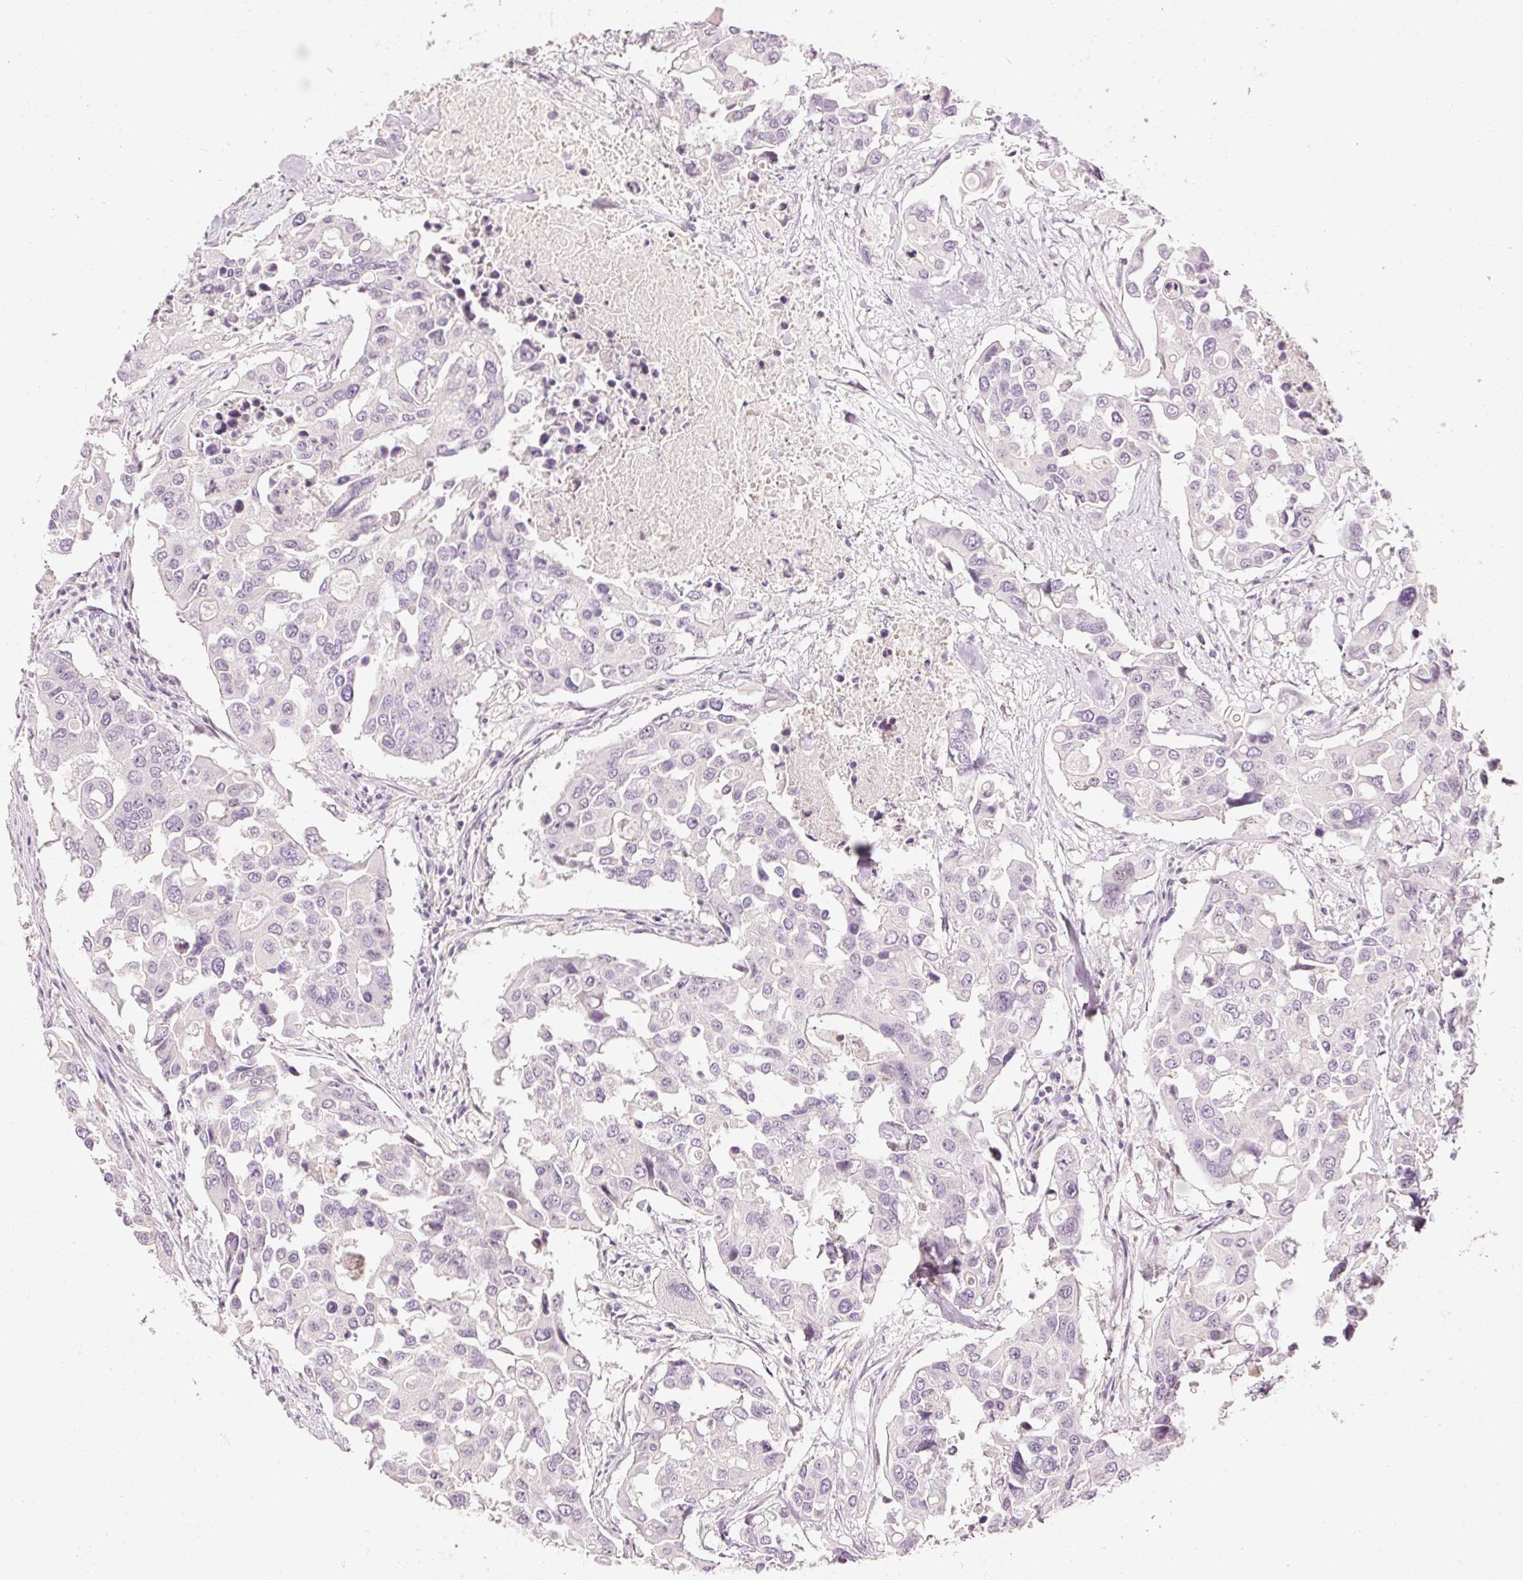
{"staining": {"intensity": "negative", "quantity": "none", "location": "none"}, "tissue": "colorectal cancer", "cell_type": "Tumor cells", "image_type": "cancer", "snomed": [{"axis": "morphology", "description": "Adenocarcinoma, NOS"}, {"axis": "topography", "description": "Colon"}], "caption": "High power microscopy photomicrograph of an immunohistochemistry micrograph of adenocarcinoma (colorectal), revealing no significant staining in tumor cells.", "gene": "ELAVL3", "patient": {"sex": "male", "age": 77}}